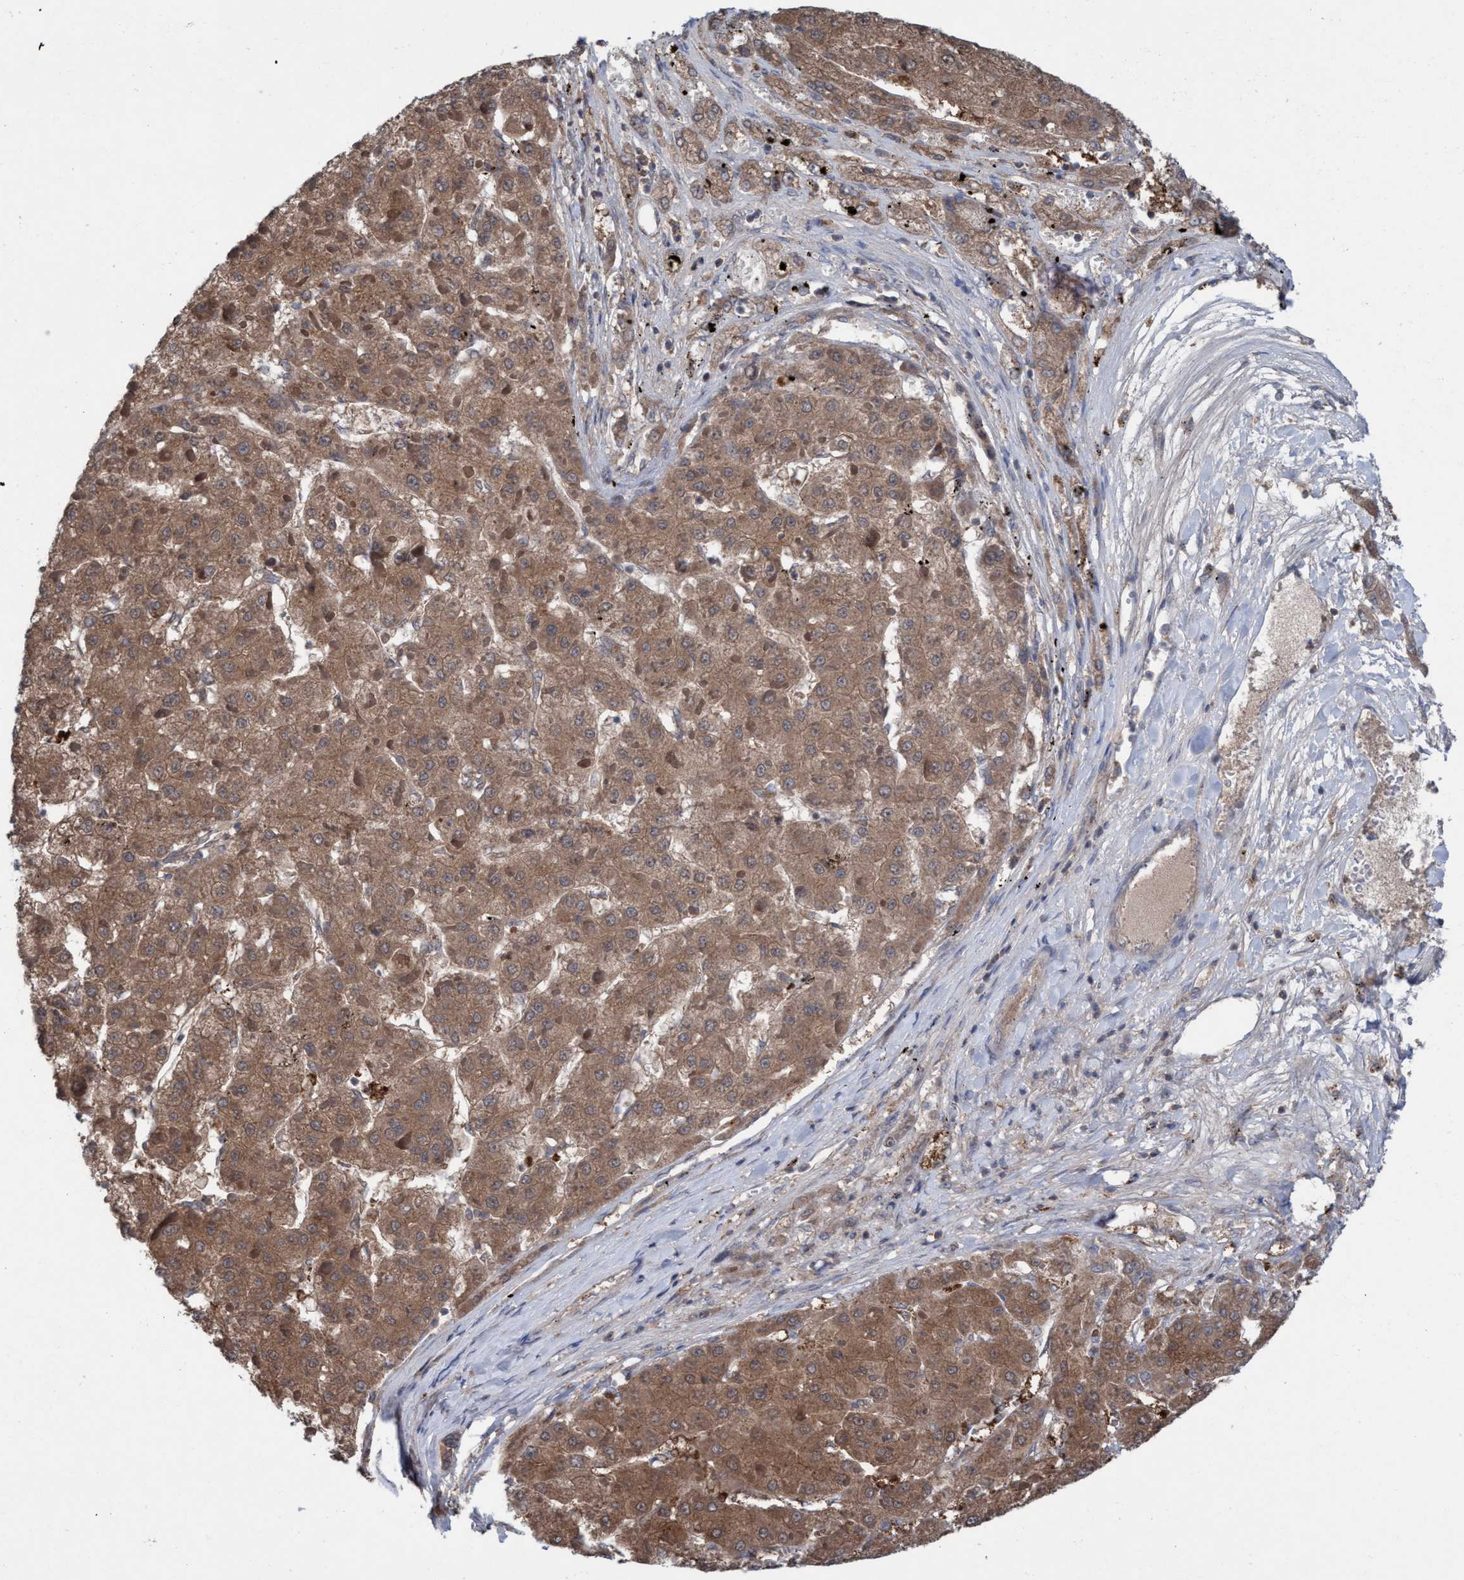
{"staining": {"intensity": "moderate", "quantity": ">75%", "location": "cytoplasmic/membranous"}, "tissue": "liver cancer", "cell_type": "Tumor cells", "image_type": "cancer", "snomed": [{"axis": "morphology", "description": "Carcinoma, Hepatocellular, NOS"}, {"axis": "topography", "description": "Liver"}], "caption": "Immunohistochemical staining of hepatocellular carcinoma (liver) demonstrates moderate cytoplasmic/membranous protein expression in approximately >75% of tumor cells. (DAB (3,3'-diaminobenzidine) = brown stain, brightfield microscopy at high magnification).", "gene": "GLOD4", "patient": {"sex": "female", "age": 73}}